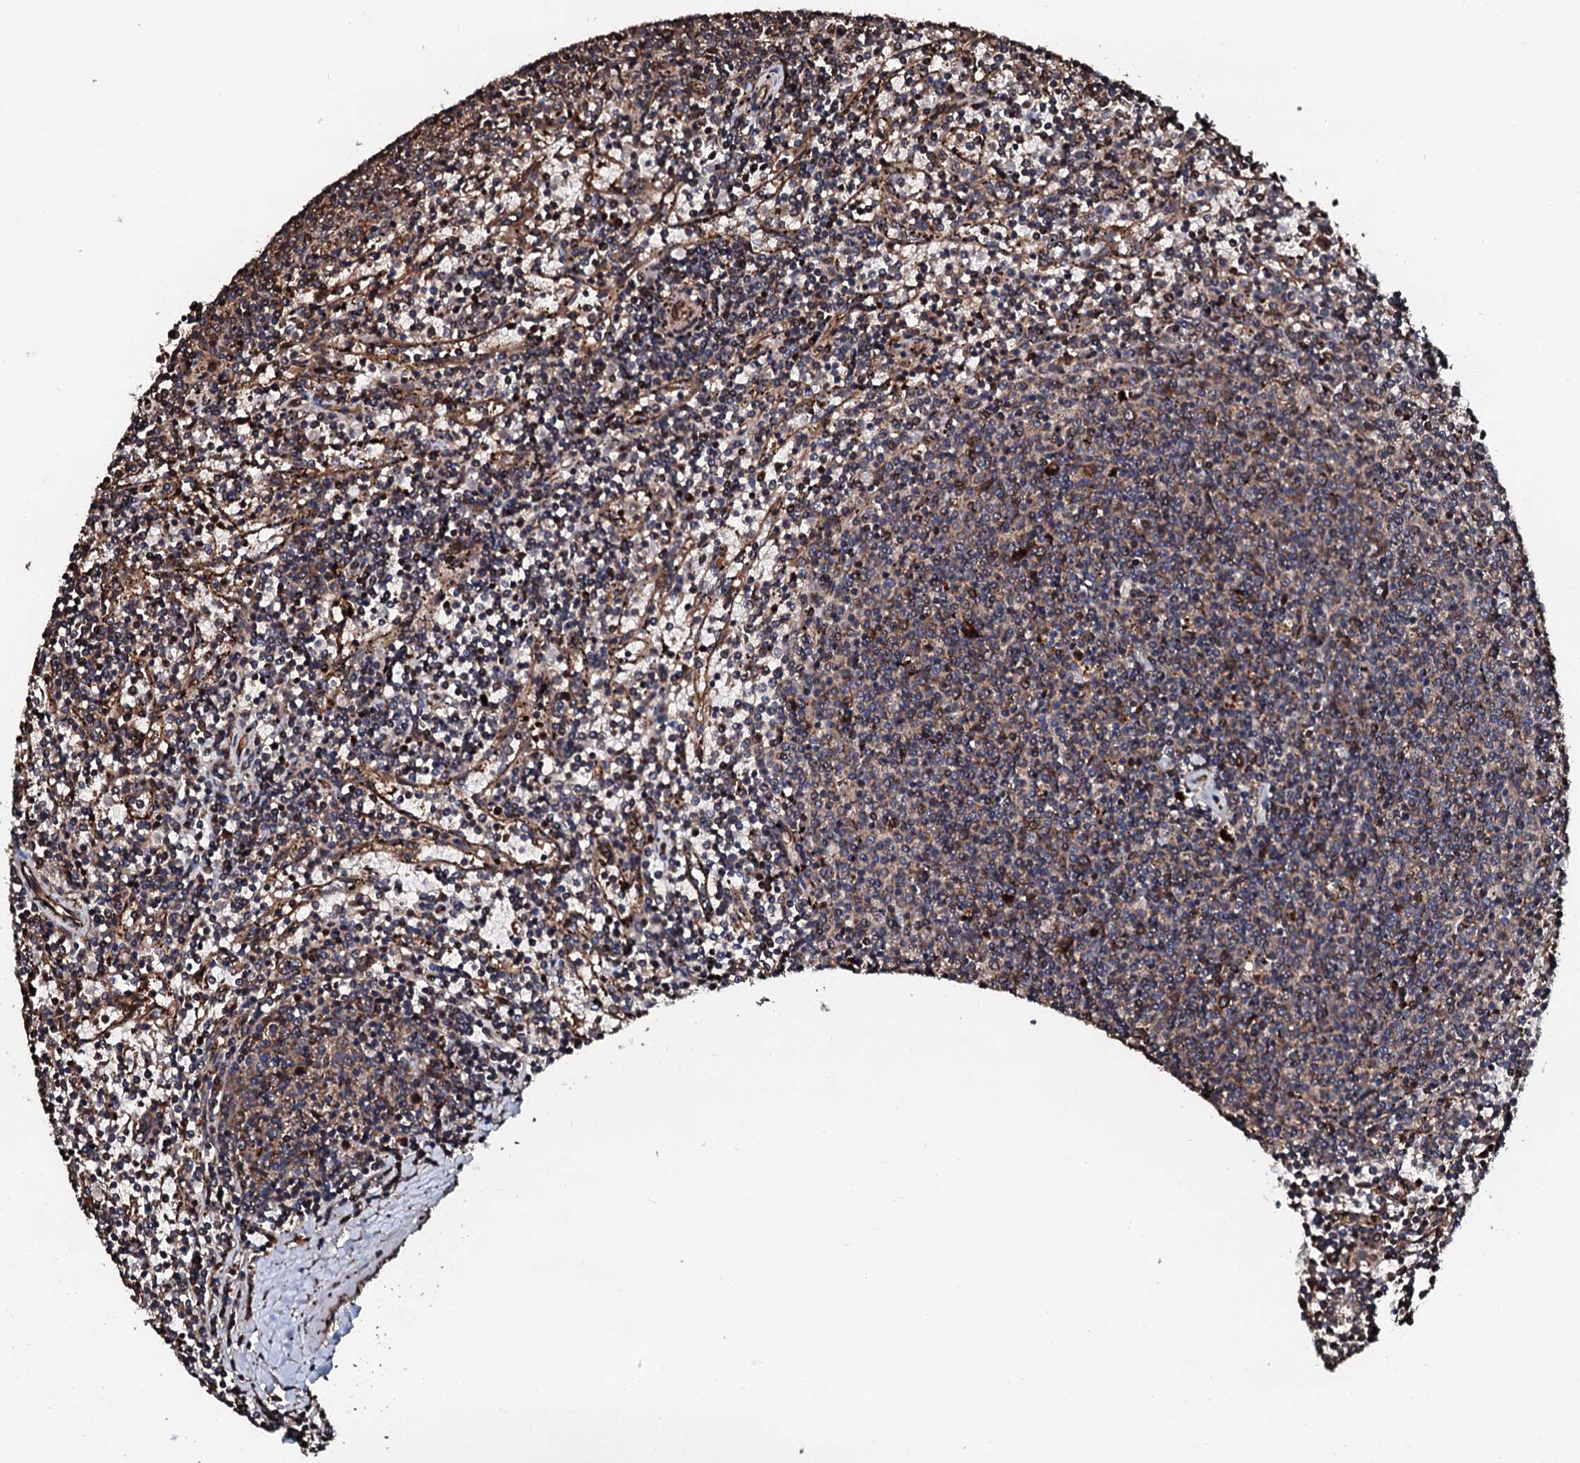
{"staining": {"intensity": "weak", "quantity": "<25%", "location": "cytoplasmic/membranous"}, "tissue": "lymphoma", "cell_type": "Tumor cells", "image_type": "cancer", "snomed": [{"axis": "morphology", "description": "Malignant lymphoma, non-Hodgkin's type, Low grade"}, {"axis": "topography", "description": "Spleen"}], "caption": "Immunohistochemistry of human lymphoma exhibits no positivity in tumor cells.", "gene": "CKAP5", "patient": {"sex": "female", "age": 50}}